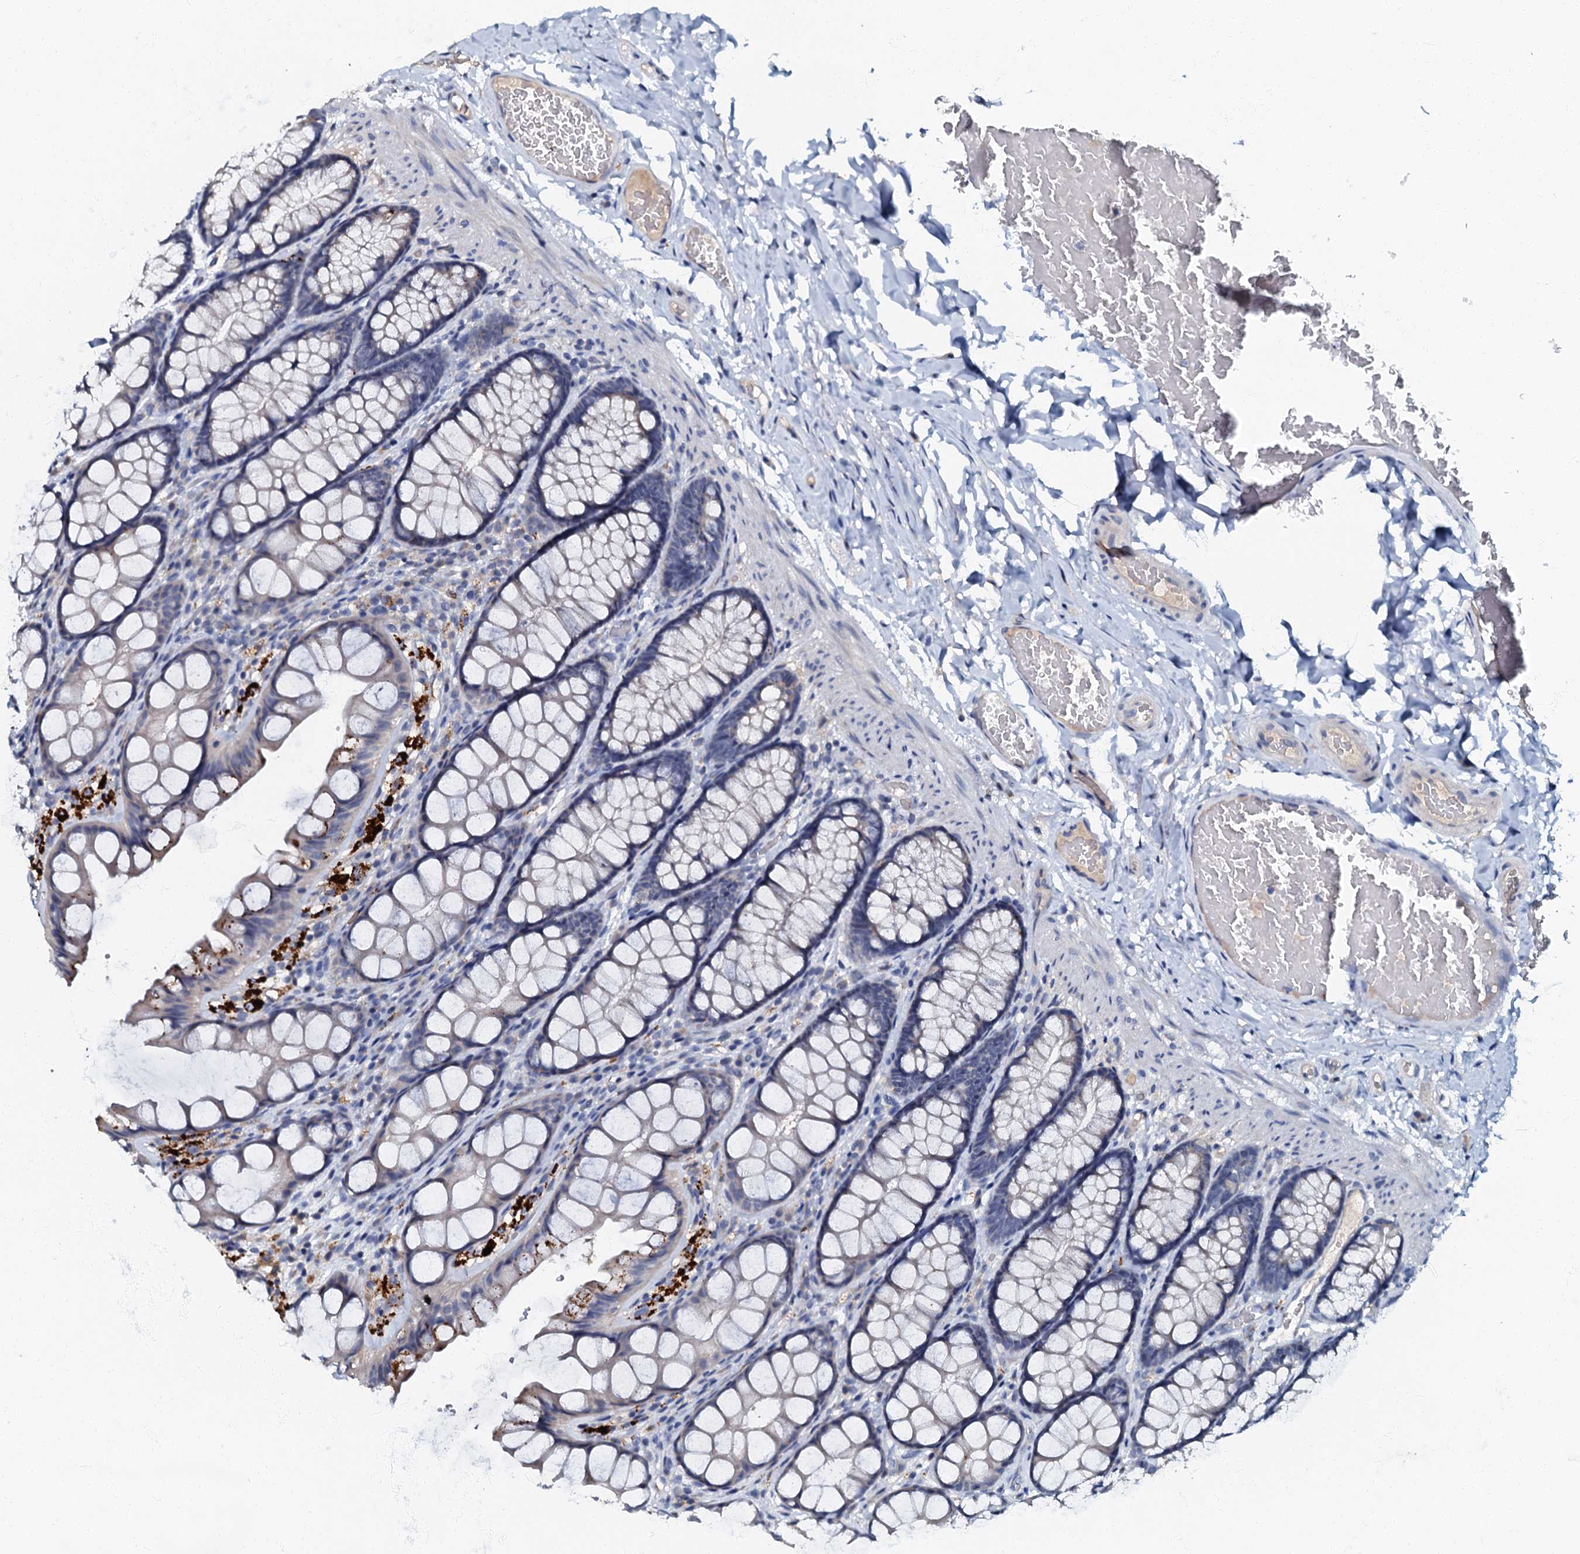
{"staining": {"intensity": "negative", "quantity": "none", "location": "none"}, "tissue": "colon", "cell_type": "Endothelial cells", "image_type": "normal", "snomed": [{"axis": "morphology", "description": "Normal tissue, NOS"}, {"axis": "topography", "description": "Colon"}], "caption": "Immunohistochemical staining of normal colon exhibits no significant staining in endothelial cells. The staining is performed using DAB (3,3'-diaminobenzidine) brown chromogen with nuclei counter-stained in using hematoxylin.", "gene": "OLAH", "patient": {"sex": "male", "age": 47}}